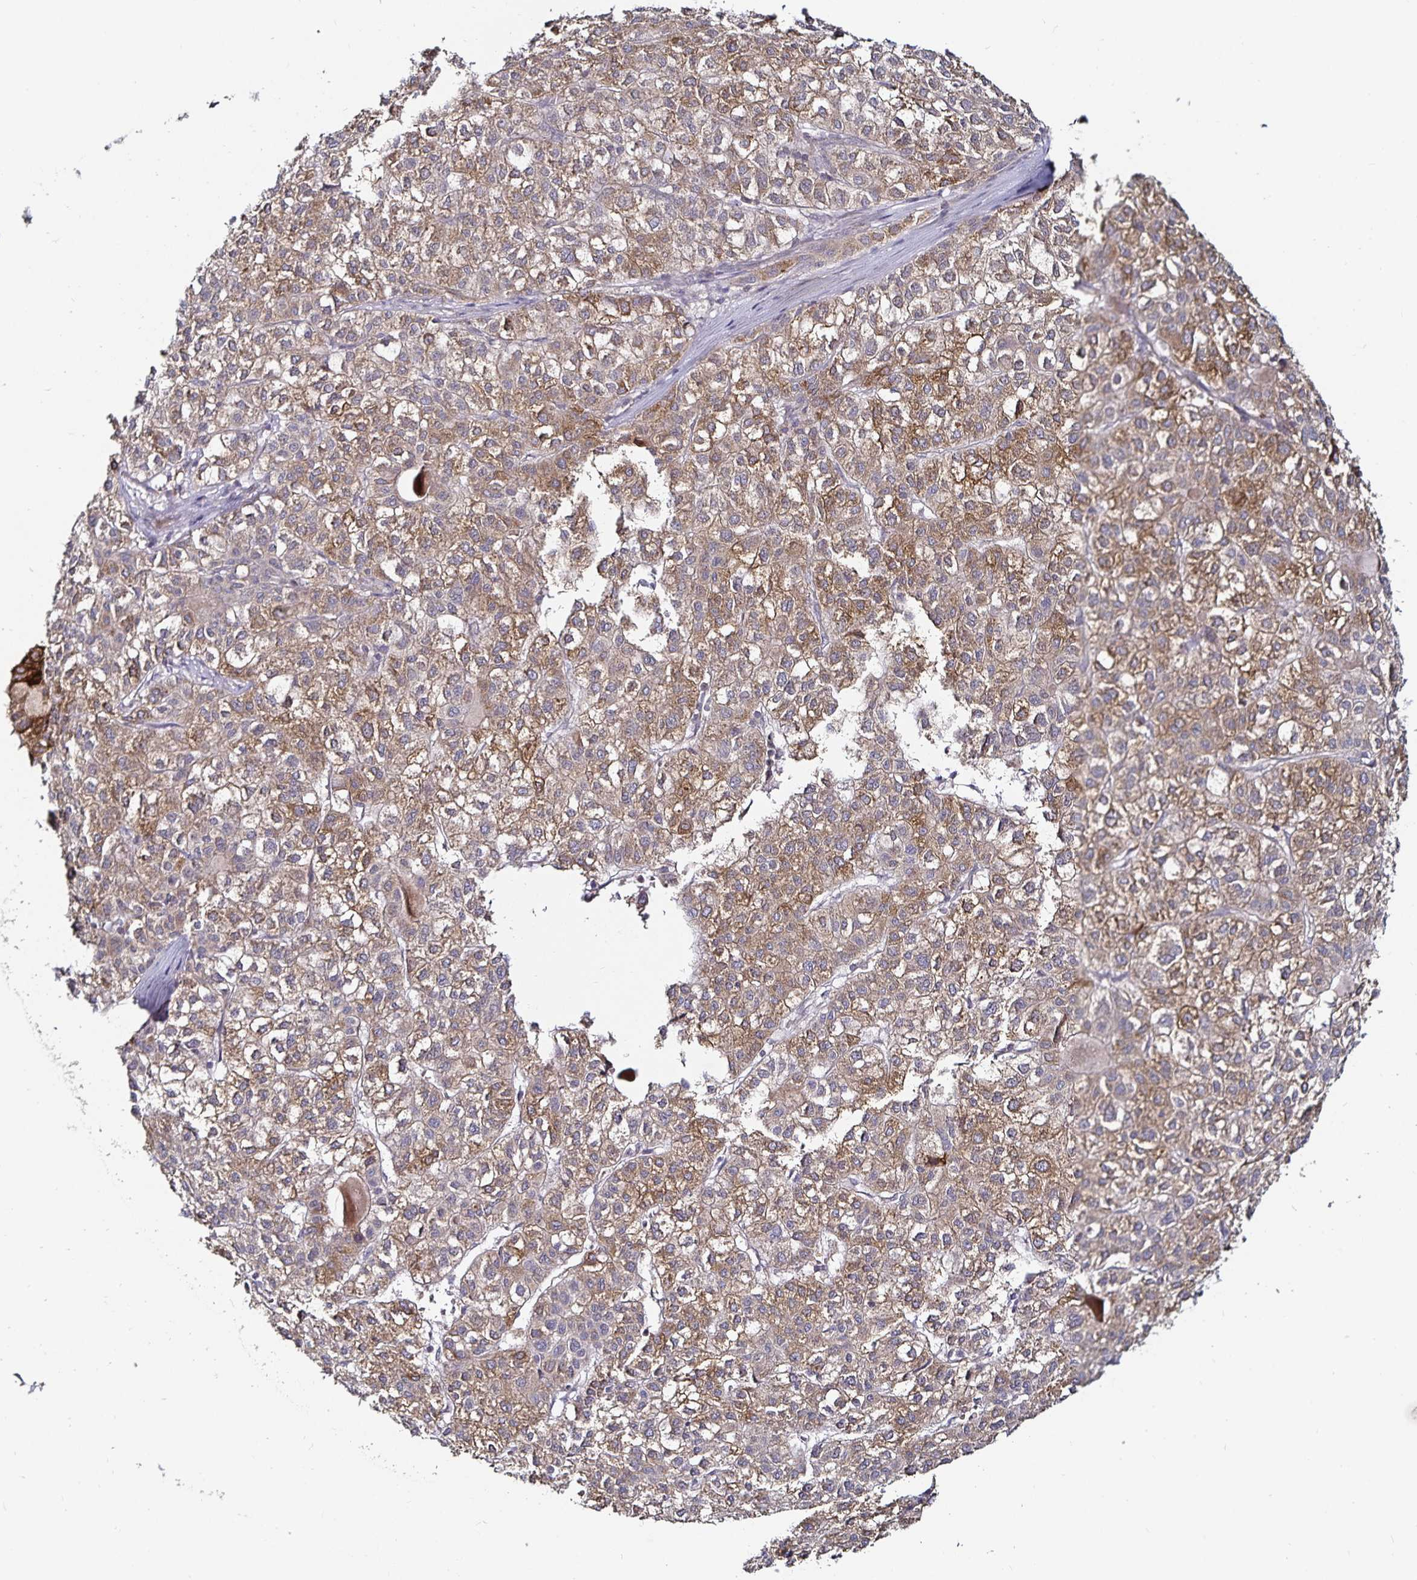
{"staining": {"intensity": "moderate", "quantity": ">75%", "location": "cytoplasmic/membranous"}, "tissue": "liver cancer", "cell_type": "Tumor cells", "image_type": "cancer", "snomed": [{"axis": "morphology", "description": "Carcinoma, Hepatocellular, NOS"}, {"axis": "topography", "description": "Liver"}], "caption": "Immunohistochemistry (IHC) (DAB) staining of liver cancer demonstrates moderate cytoplasmic/membranous protein staining in approximately >75% of tumor cells. Using DAB (3,3'-diaminobenzidine) (brown) and hematoxylin (blue) stains, captured at high magnification using brightfield microscopy.", "gene": "ACSL5", "patient": {"sex": "female", "age": 43}}